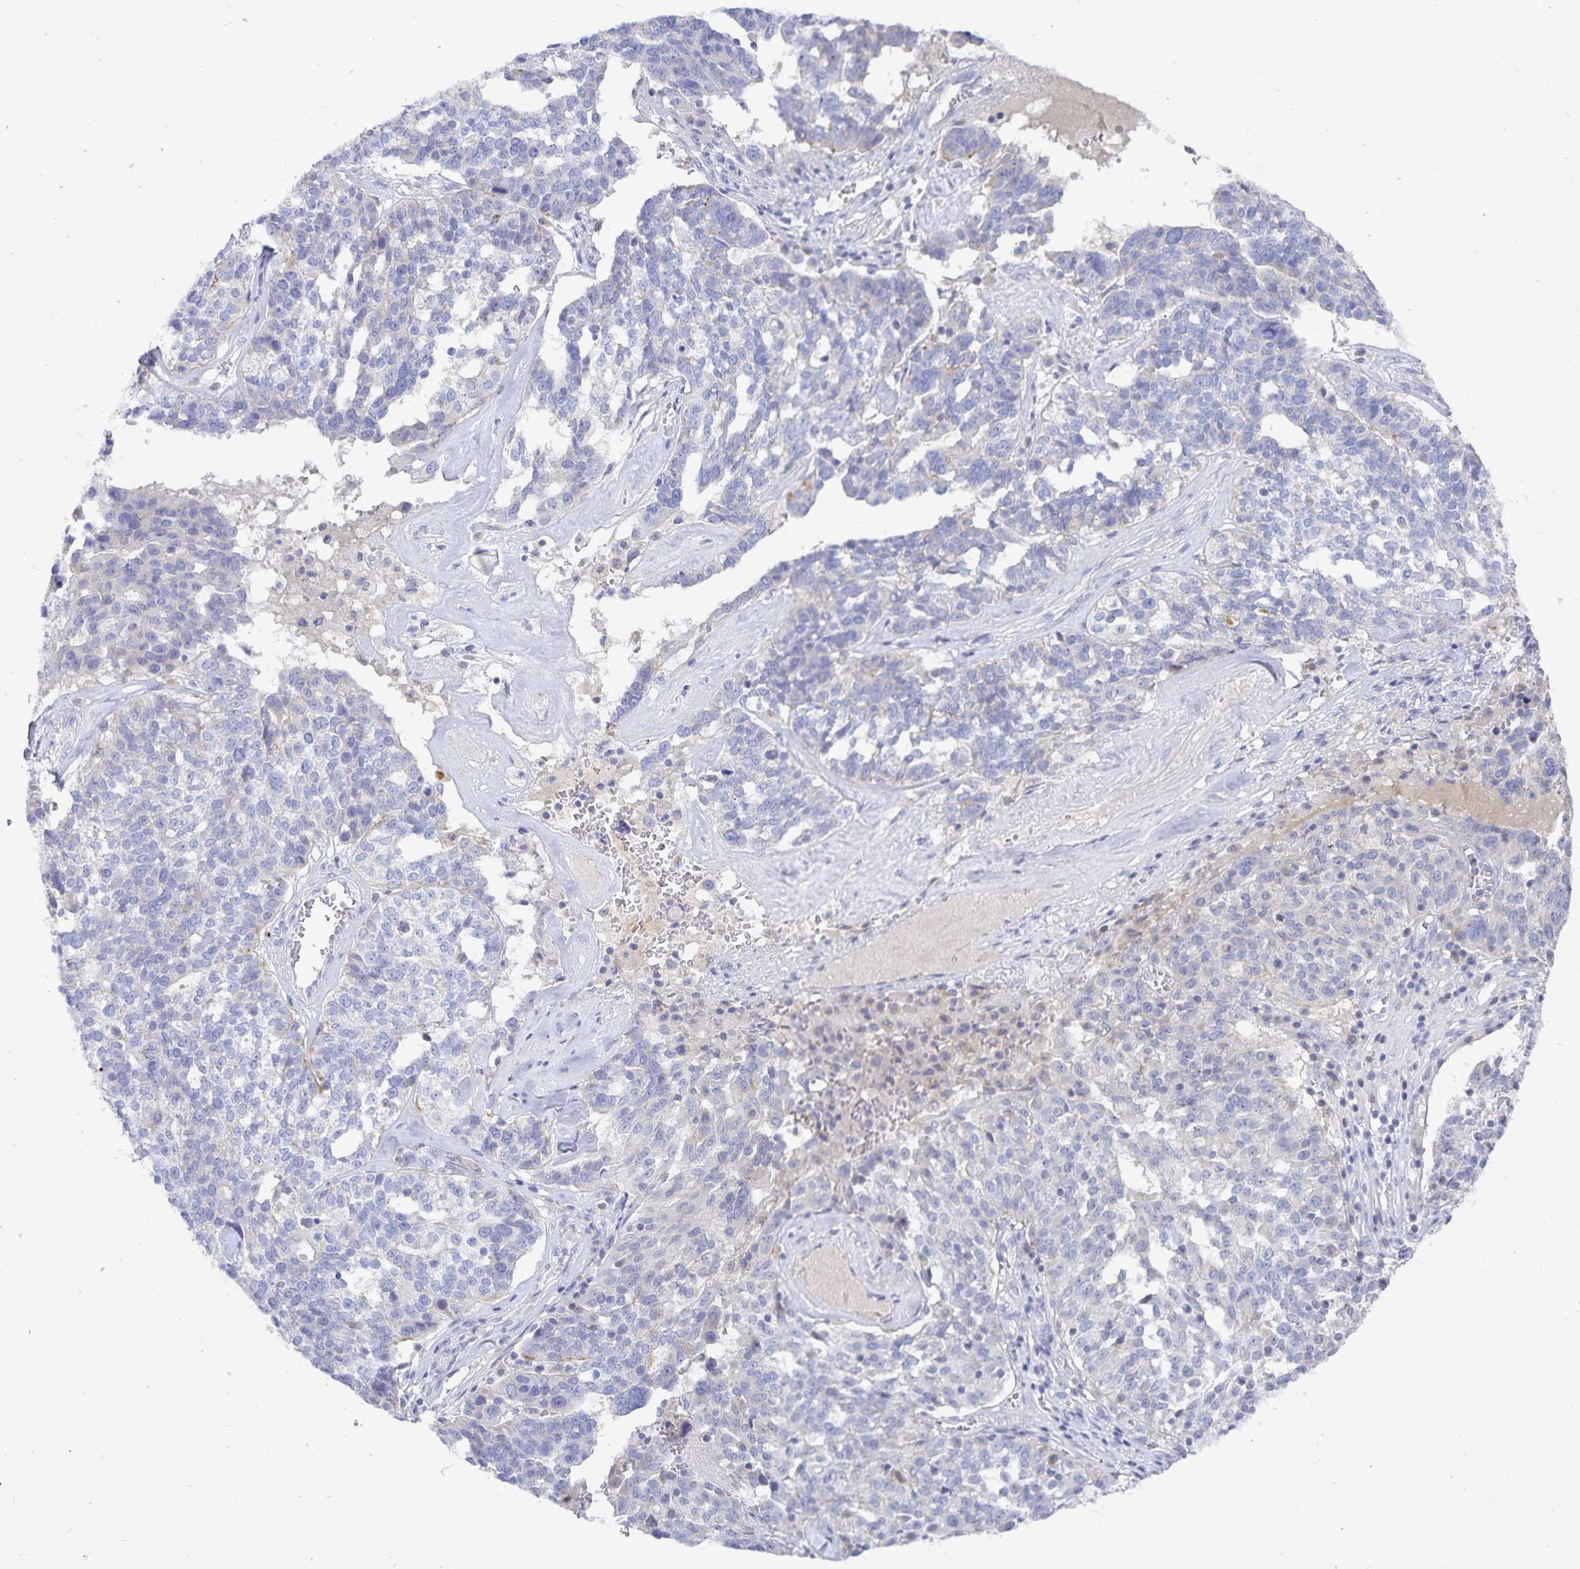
{"staining": {"intensity": "negative", "quantity": "none", "location": "none"}, "tissue": "ovarian cancer", "cell_type": "Tumor cells", "image_type": "cancer", "snomed": [{"axis": "morphology", "description": "Cystadenocarcinoma, serous, NOS"}, {"axis": "topography", "description": "Ovary"}], "caption": "DAB immunohistochemical staining of ovarian cancer shows no significant staining in tumor cells. (DAB immunohistochemistry visualized using brightfield microscopy, high magnification).", "gene": "PKHD1", "patient": {"sex": "female", "age": 59}}